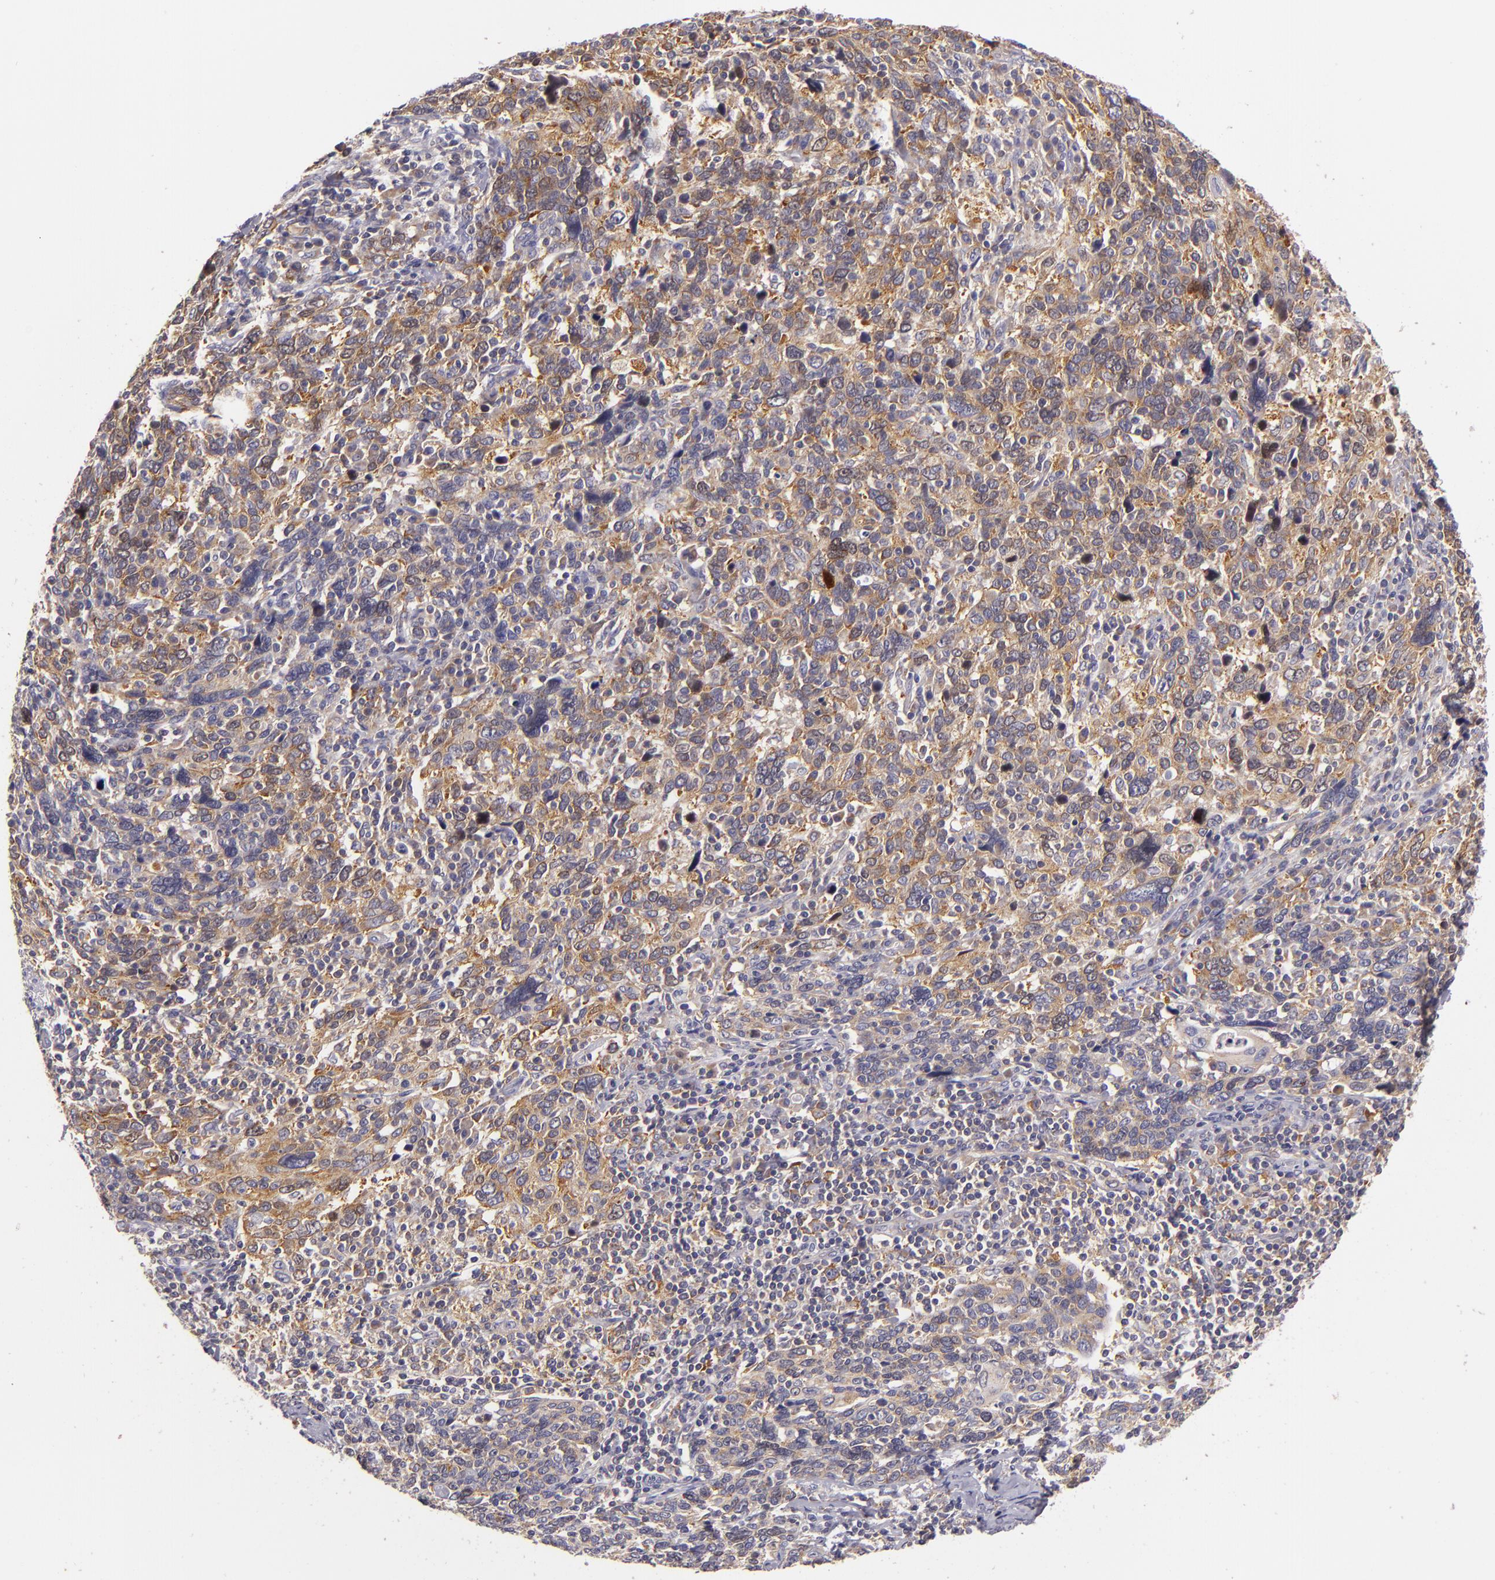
{"staining": {"intensity": "weak", "quantity": "<25%", "location": "cytoplasmic/membranous"}, "tissue": "cervical cancer", "cell_type": "Tumor cells", "image_type": "cancer", "snomed": [{"axis": "morphology", "description": "Squamous cell carcinoma, NOS"}, {"axis": "topography", "description": "Cervix"}], "caption": "The immunohistochemistry micrograph has no significant positivity in tumor cells of cervical squamous cell carcinoma tissue.", "gene": "UPF3B", "patient": {"sex": "female", "age": 41}}